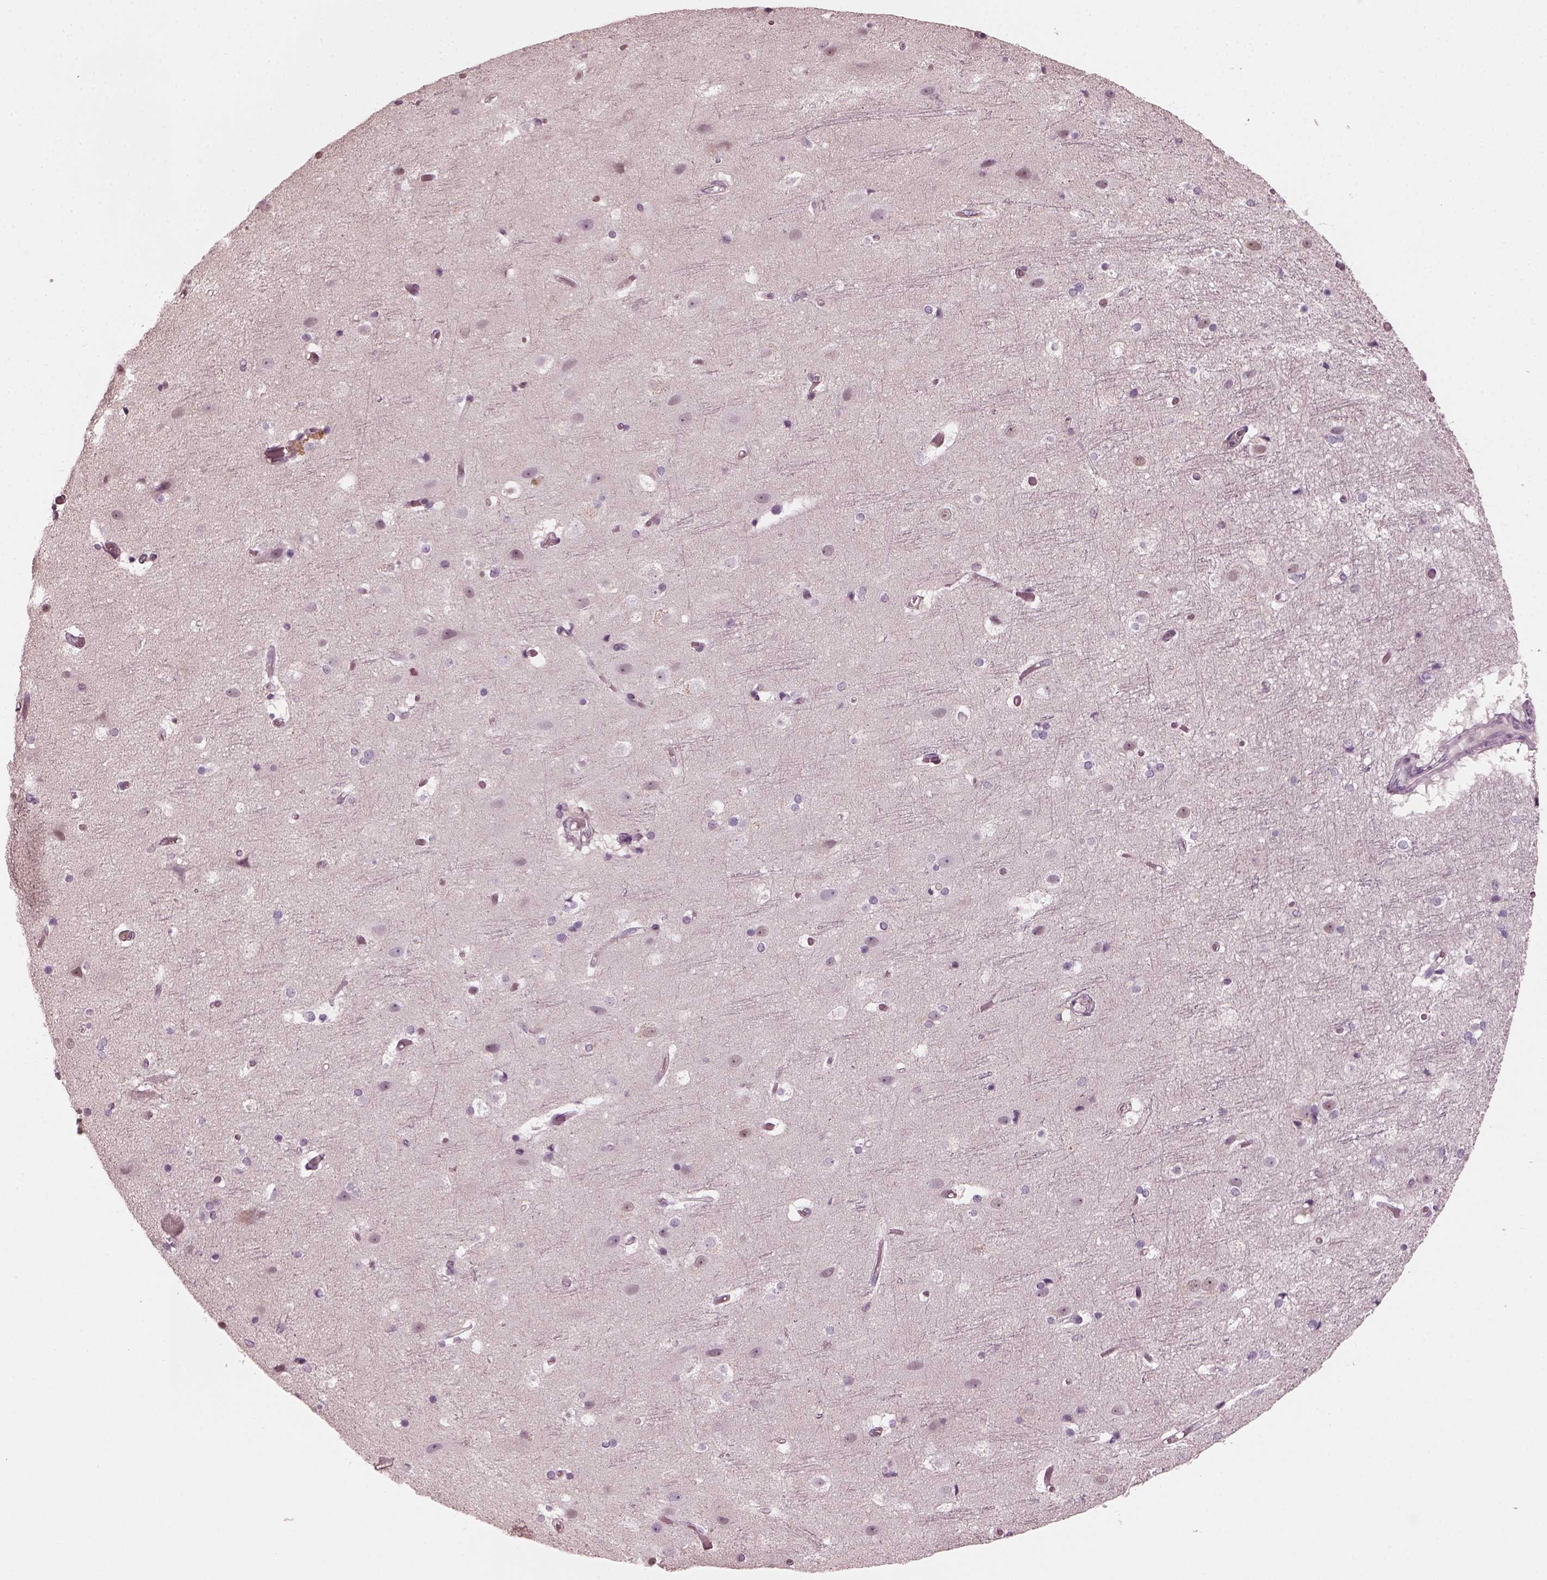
{"staining": {"intensity": "negative", "quantity": "none", "location": "none"}, "tissue": "cerebral cortex", "cell_type": "Endothelial cells", "image_type": "normal", "snomed": [{"axis": "morphology", "description": "Normal tissue, NOS"}, {"axis": "topography", "description": "Cerebral cortex"}], "caption": "Immunohistochemistry (IHC) of normal human cerebral cortex displays no staining in endothelial cells. (Immunohistochemistry (IHC), brightfield microscopy, high magnification).", "gene": "CHIT1", "patient": {"sex": "female", "age": 52}}